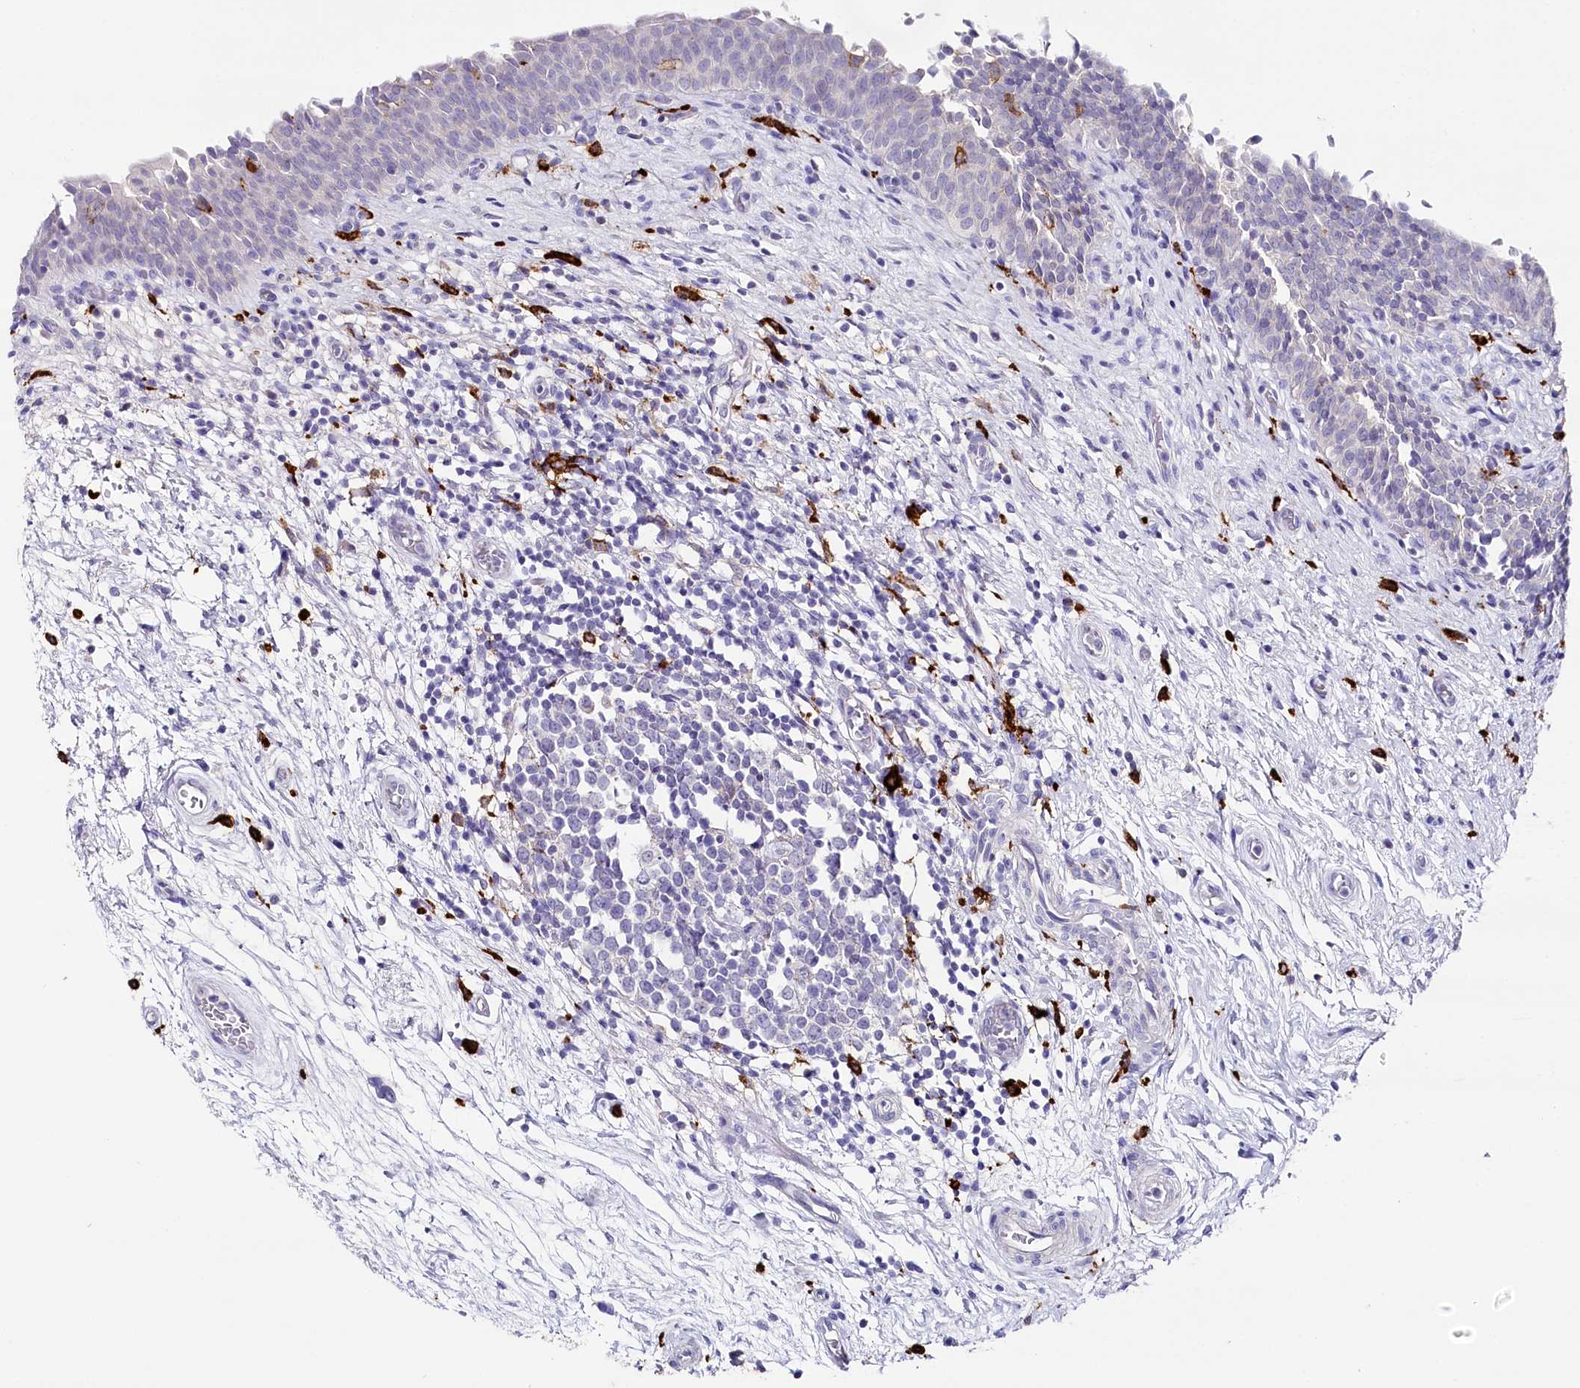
{"staining": {"intensity": "negative", "quantity": "none", "location": "none"}, "tissue": "urinary bladder", "cell_type": "Urothelial cells", "image_type": "normal", "snomed": [{"axis": "morphology", "description": "Normal tissue, NOS"}, {"axis": "topography", "description": "Urinary bladder"}], "caption": "Urinary bladder stained for a protein using IHC exhibits no staining urothelial cells.", "gene": "CLEC4M", "patient": {"sex": "male", "age": 83}}